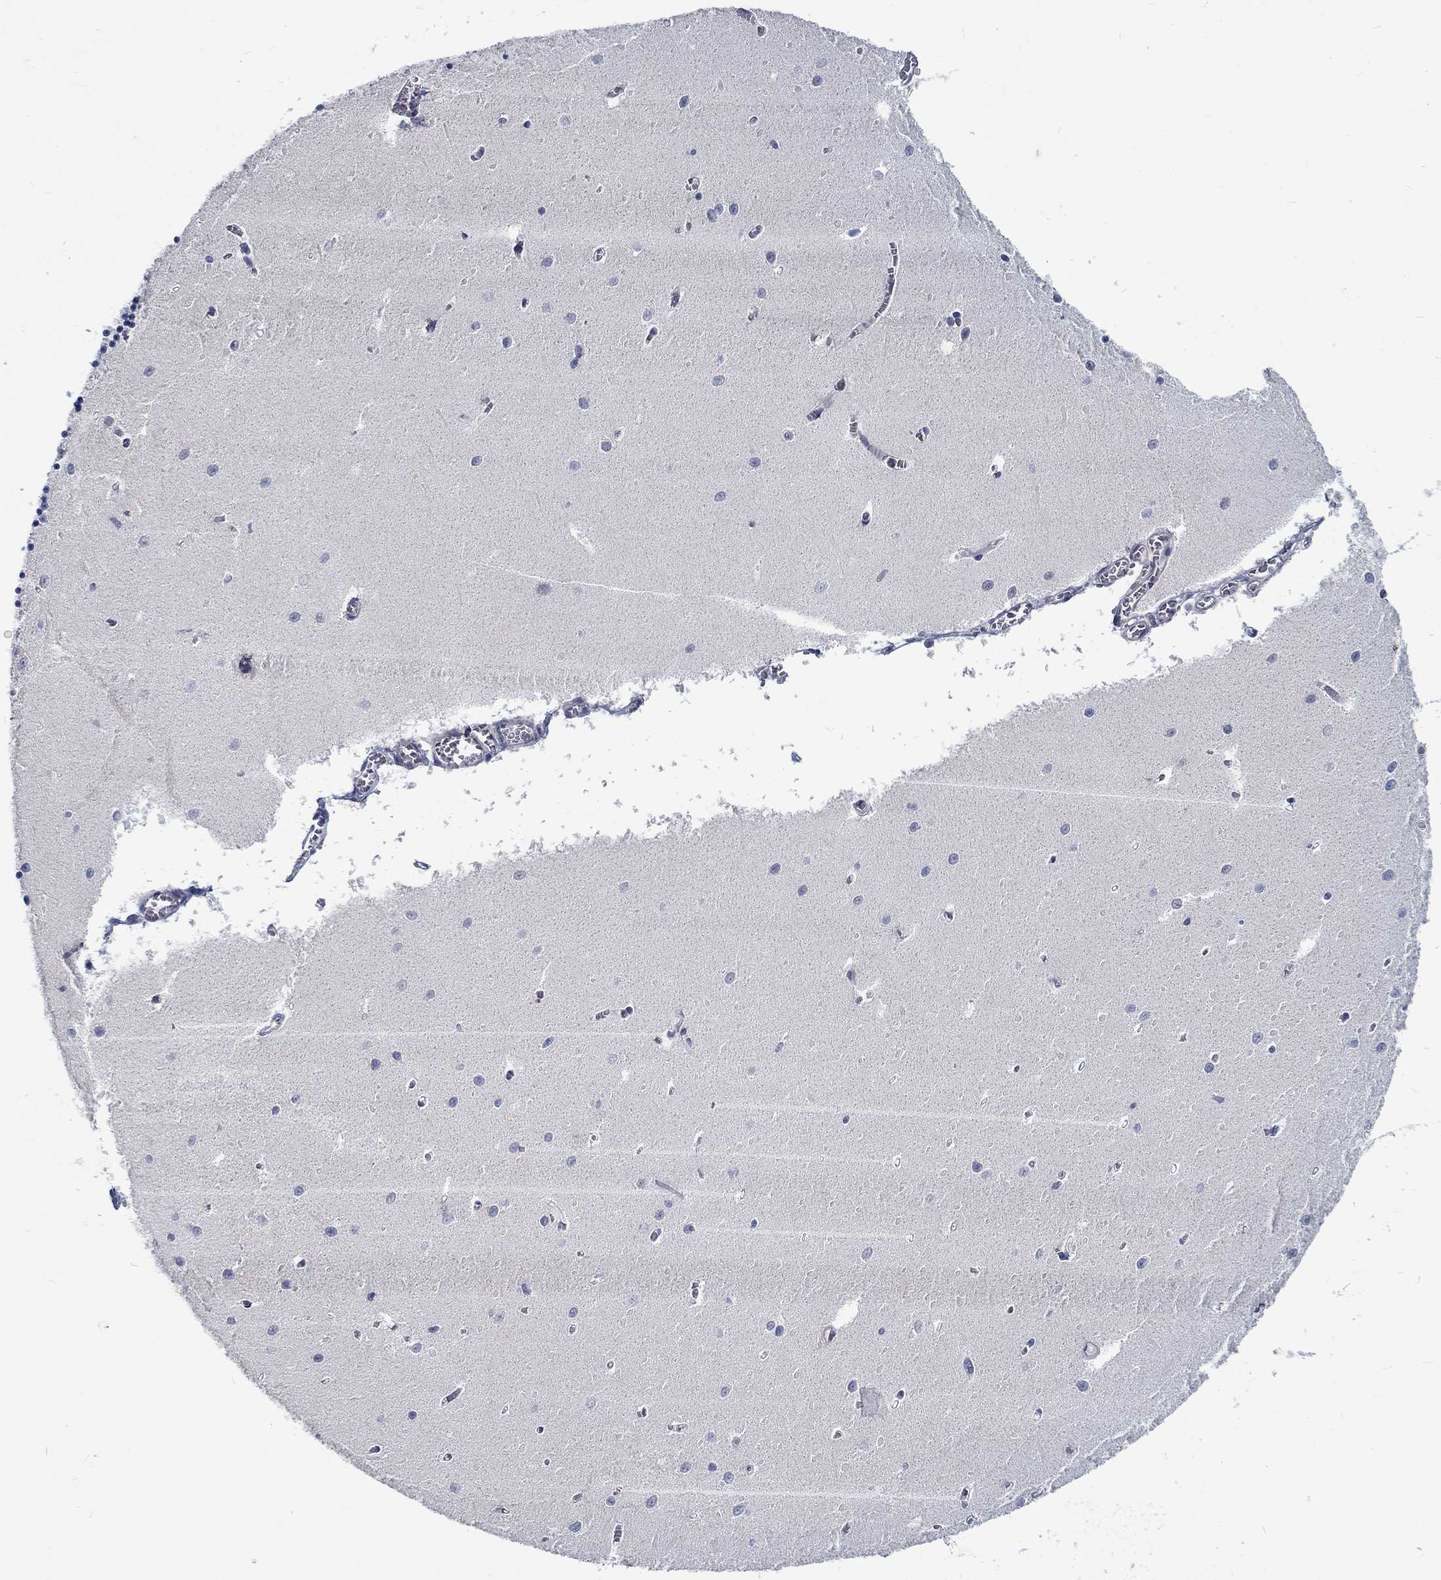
{"staining": {"intensity": "negative", "quantity": "none", "location": "none"}, "tissue": "cerebellum", "cell_type": "Cells in granular layer", "image_type": "normal", "snomed": [{"axis": "morphology", "description": "Normal tissue, NOS"}, {"axis": "topography", "description": "Cerebellum"}], "caption": "DAB (3,3'-diaminobenzidine) immunohistochemical staining of benign cerebellum shows no significant staining in cells in granular layer.", "gene": "MYBPC1", "patient": {"sex": "female", "age": 64}}